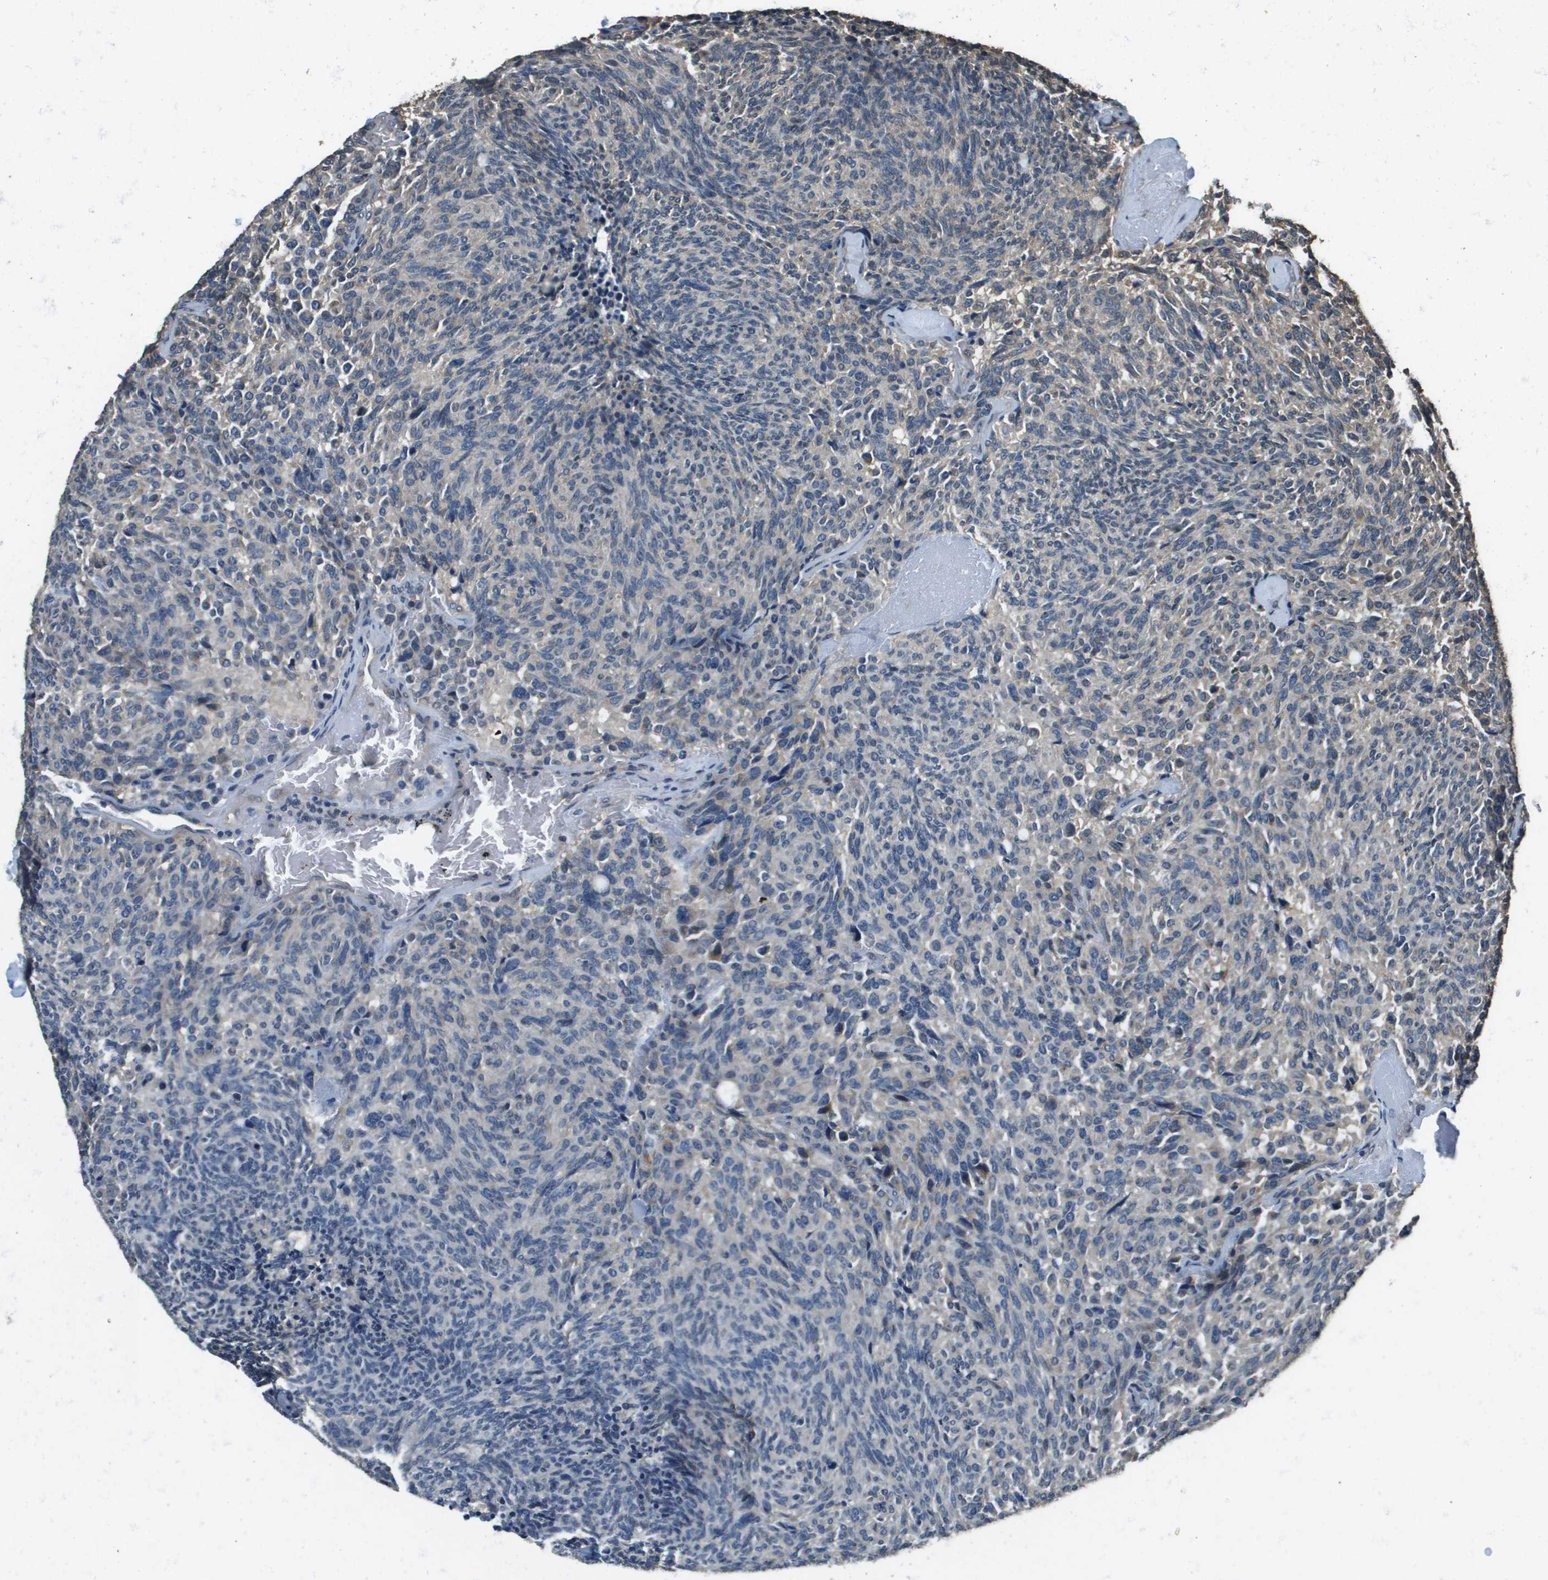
{"staining": {"intensity": "negative", "quantity": "none", "location": "none"}, "tissue": "carcinoid", "cell_type": "Tumor cells", "image_type": "cancer", "snomed": [{"axis": "morphology", "description": "Carcinoid, malignant, NOS"}, {"axis": "topography", "description": "Pancreas"}], "caption": "DAB immunohistochemical staining of malignant carcinoid demonstrates no significant expression in tumor cells.", "gene": "RAB6B", "patient": {"sex": "female", "age": 54}}